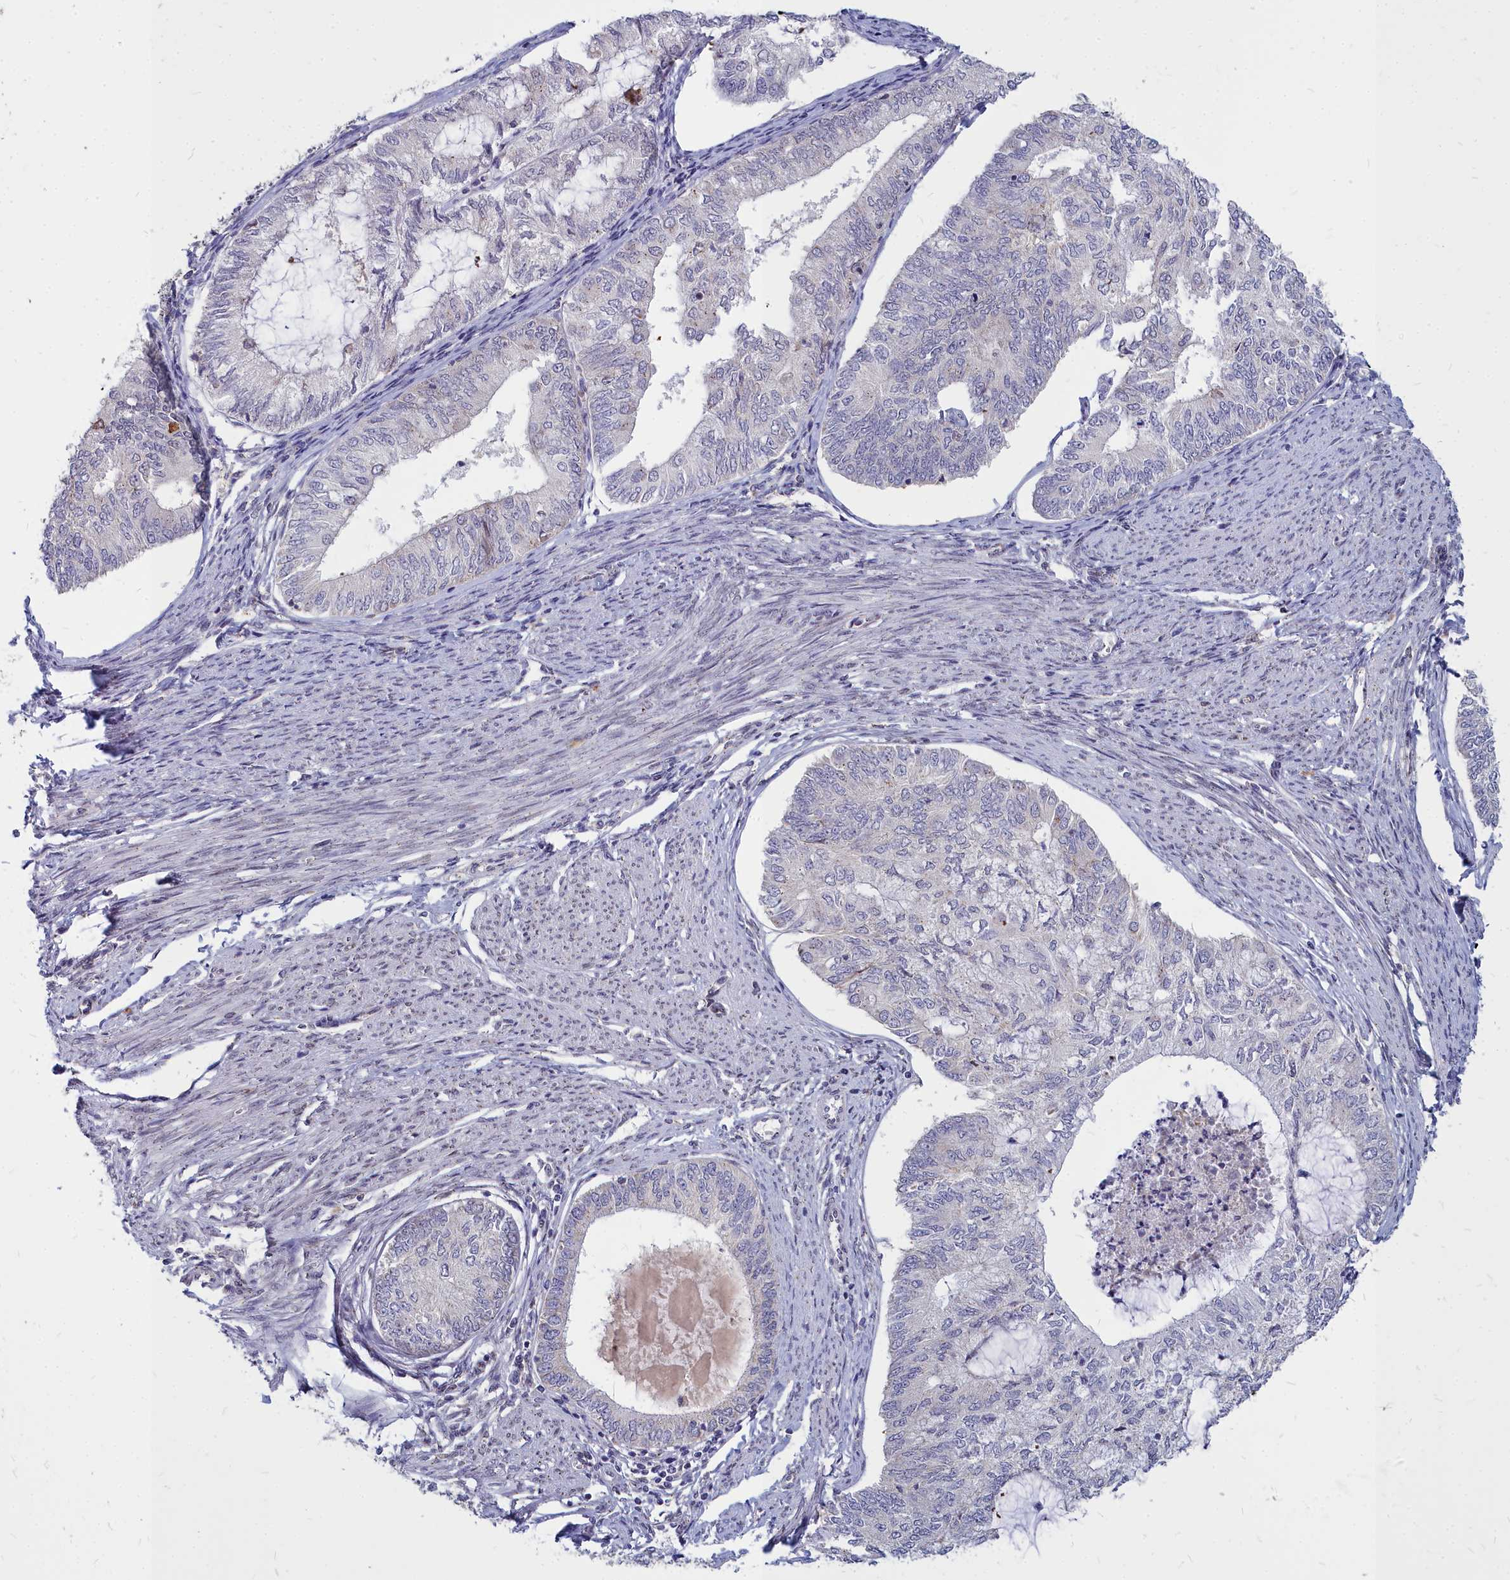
{"staining": {"intensity": "negative", "quantity": "none", "location": "none"}, "tissue": "endometrial cancer", "cell_type": "Tumor cells", "image_type": "cancer", "snomed": [{"axis": "morphology", "description": "Adenocarcinoma, NOS"}, {"axis": "topography", "description": "Endometrium"}], "caption": "This is a histopathology image of IHC staining of adenocarcinoma (endometrial), which shows no expression in tumor cells. (DAB immunohistochemistry, high magnification).", "gene": "NOXA1", "patient": {"sex": "female", "age": 68}}